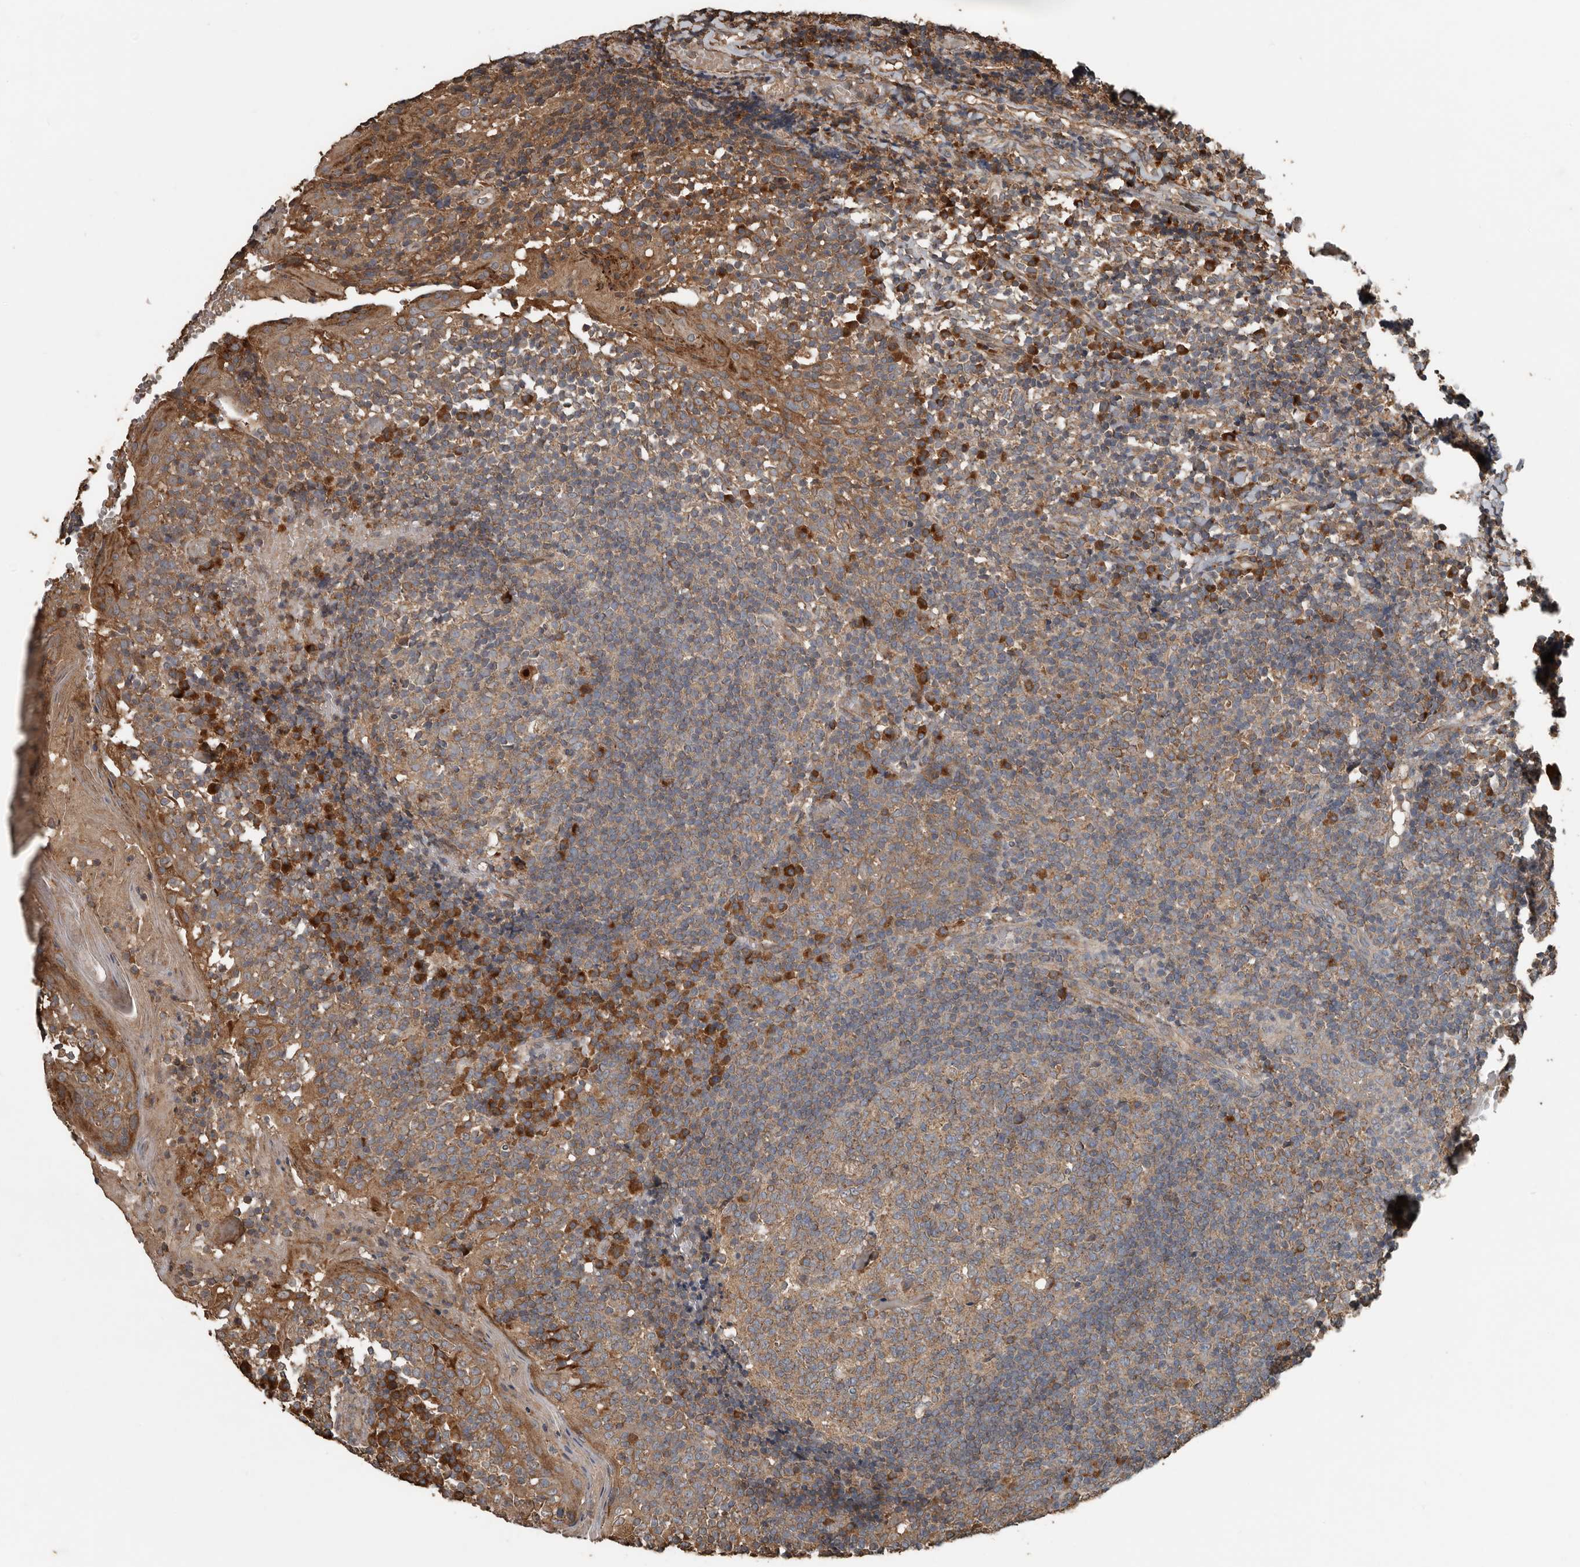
{"staining": {"intensity": "moderate", "quantity": ">75%", "location": "cytoplasmic/membranous"}, "tissue": "tonsil", "cell_type": "Germinal center cells", "image_type": "normal", "snomed": [{"axis": "morphology", "description": "Normal tissue, NOS"}, {"axis": "topography", "description": "Tonsil"}], "caption": "IHC (DAB) staining of benign tonsil shows moderate cytoplasmic/membranous protein expression in approximately >75% of germinal center cells.", "gene": "RNF207", "patient": {"sex": "female", "age": 19}}